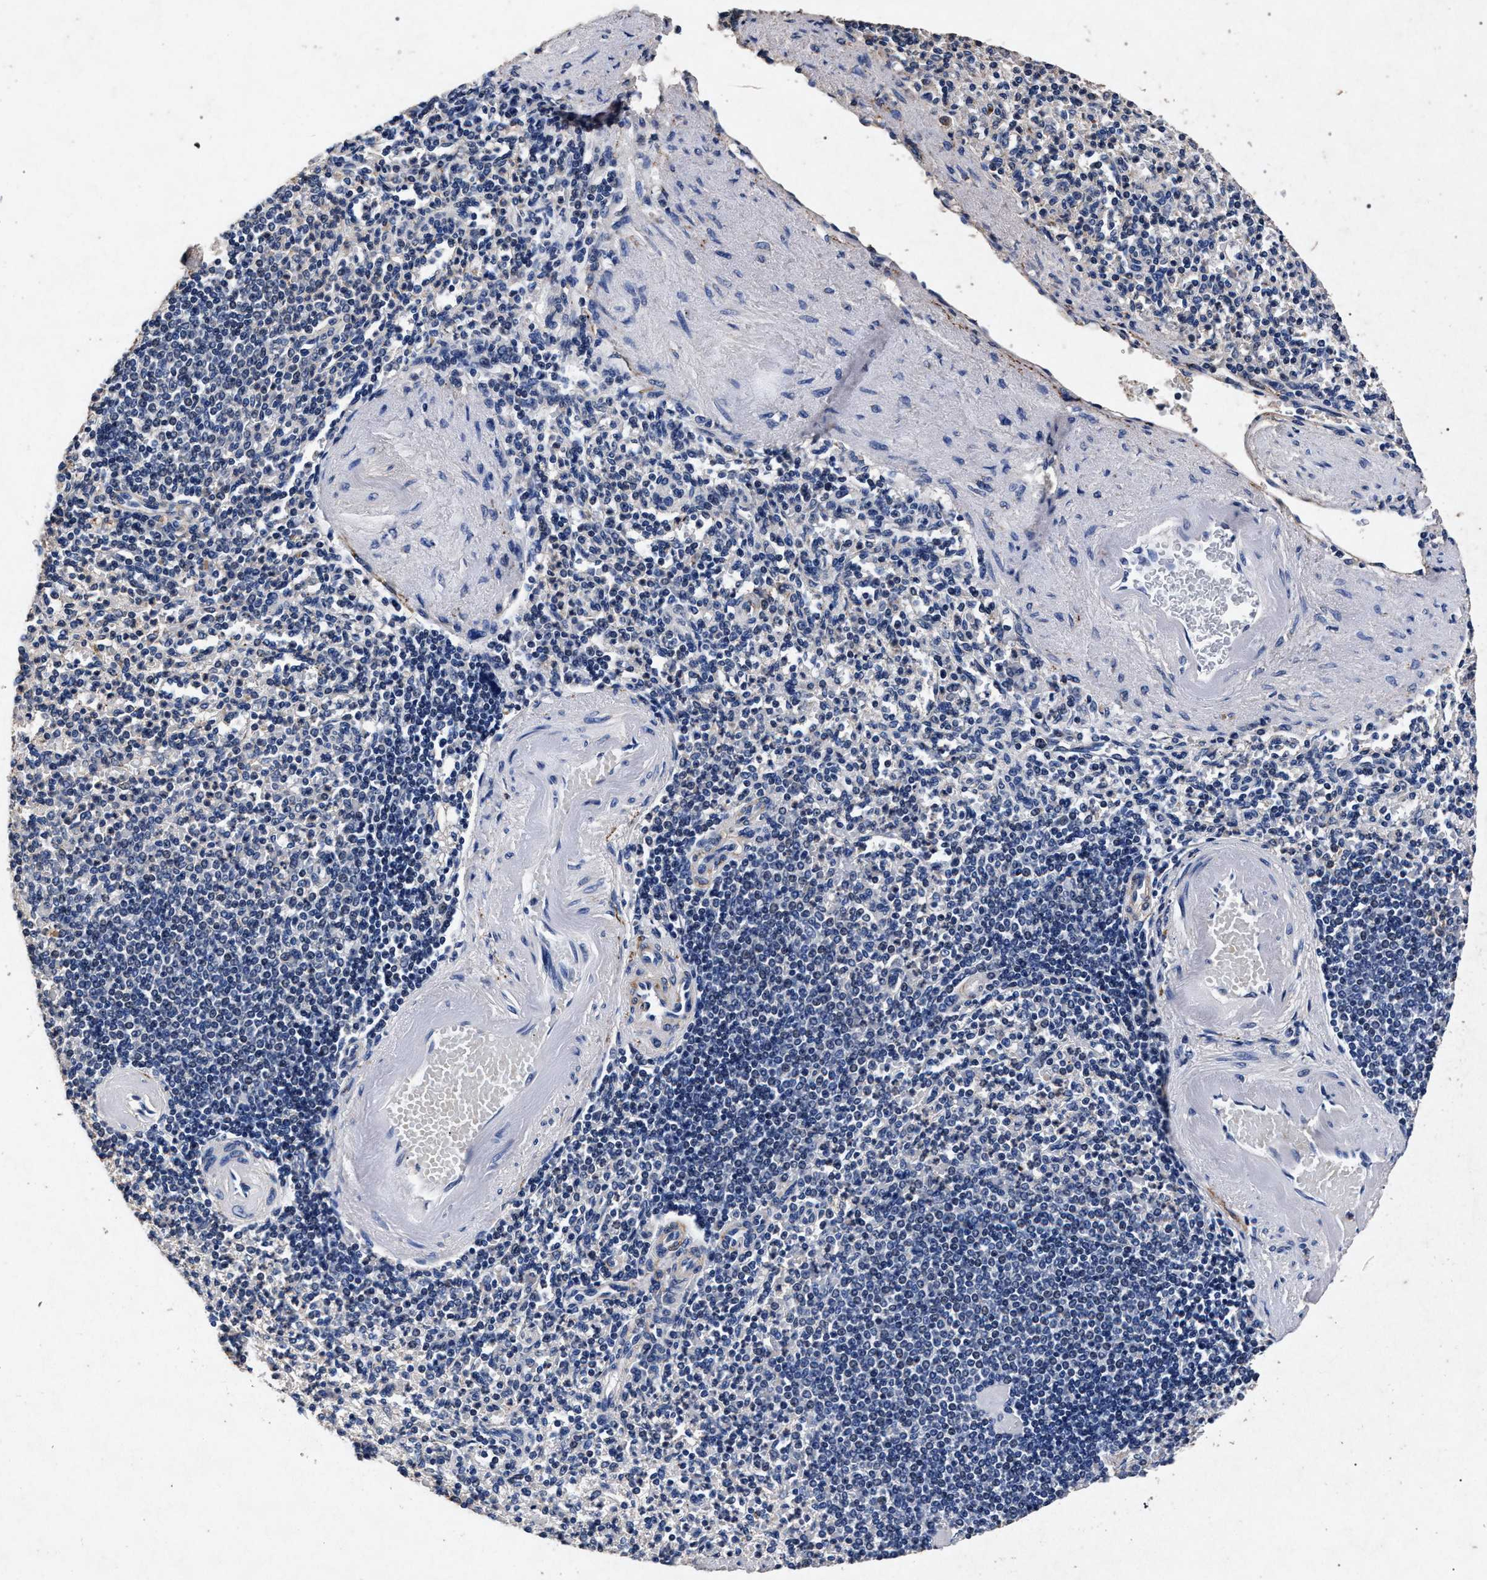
{"staining": {"intensity": "negative", "quantity": "none", "location": "none"}, "tissue": "spleen", "cell_type": "Cells in red pulp", "image_type": "normal", "snomed": [{"axis": "morphology", "description": "Normal tissue, NOS"}, {"axis": "topography", "description": "Spleen"}], "caption": "Immunohistochemical staining of benign spleen exhibits no significant staining in cells in red pulp. Nuclei are stained in blue.", "gene": "ATP1A2", "patient": {"sex": "female", "age": 74}}